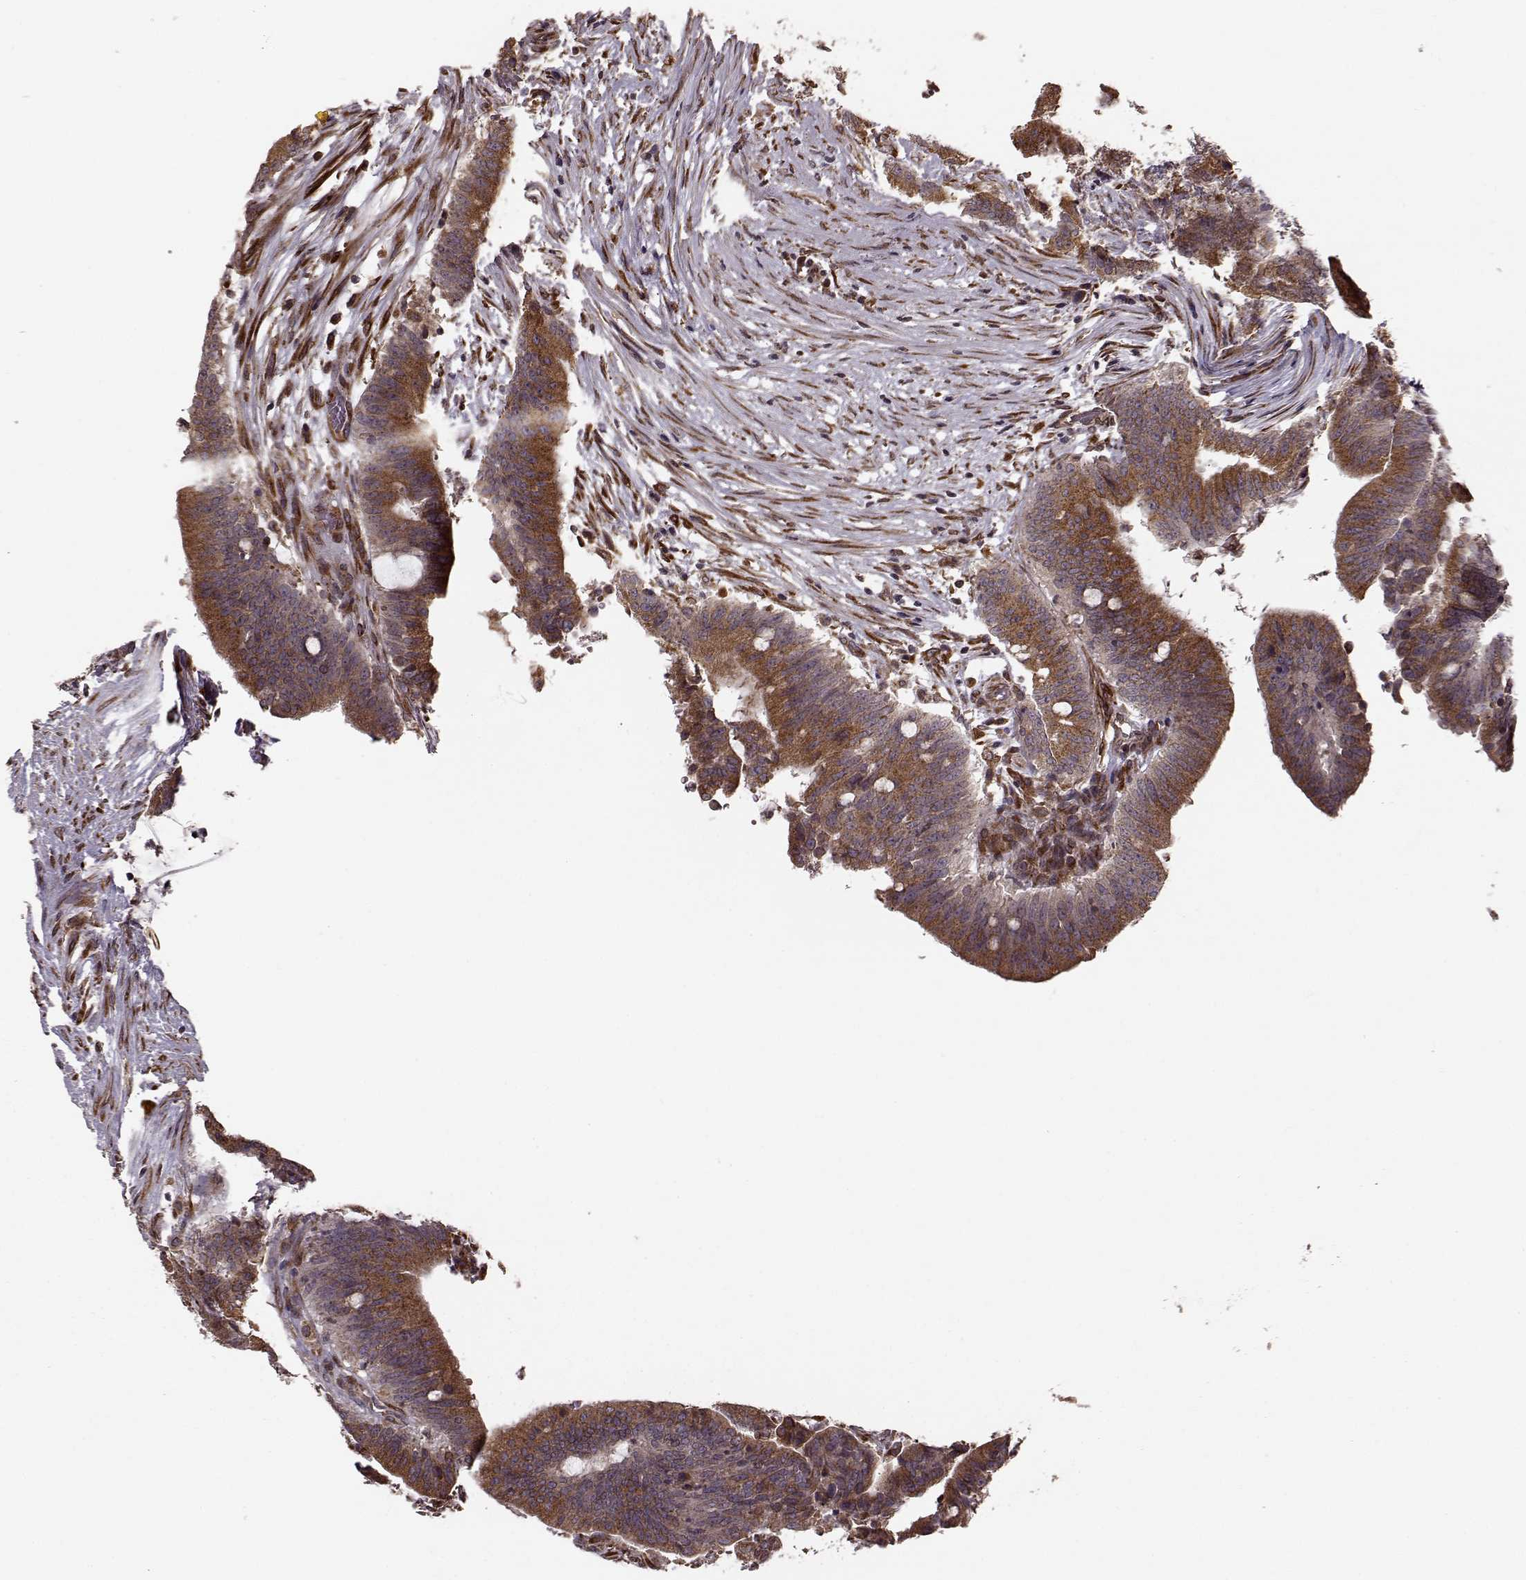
{"staining": {"intensity": "strong", "quantity": "25%-75%", "location": "cytoplasmic/membranous"}, "tissue": "colorectal cancer", "cell_type": "Tumor cells", "image_type": "cancer", "snomed": [{"axis": "morphology", "description": "Adenocarcinoma, NOS"}, {"axis": "topography", "description": "Colon"}], "caption": "Colorectal cancer was stained to show a protein in brown. There is high levels of strong cytoplasmic/membranous expression in about 25%-75% of tumor cells.", "gene": "YIPF5", "patient": {"sex": "female", "age": 43}}